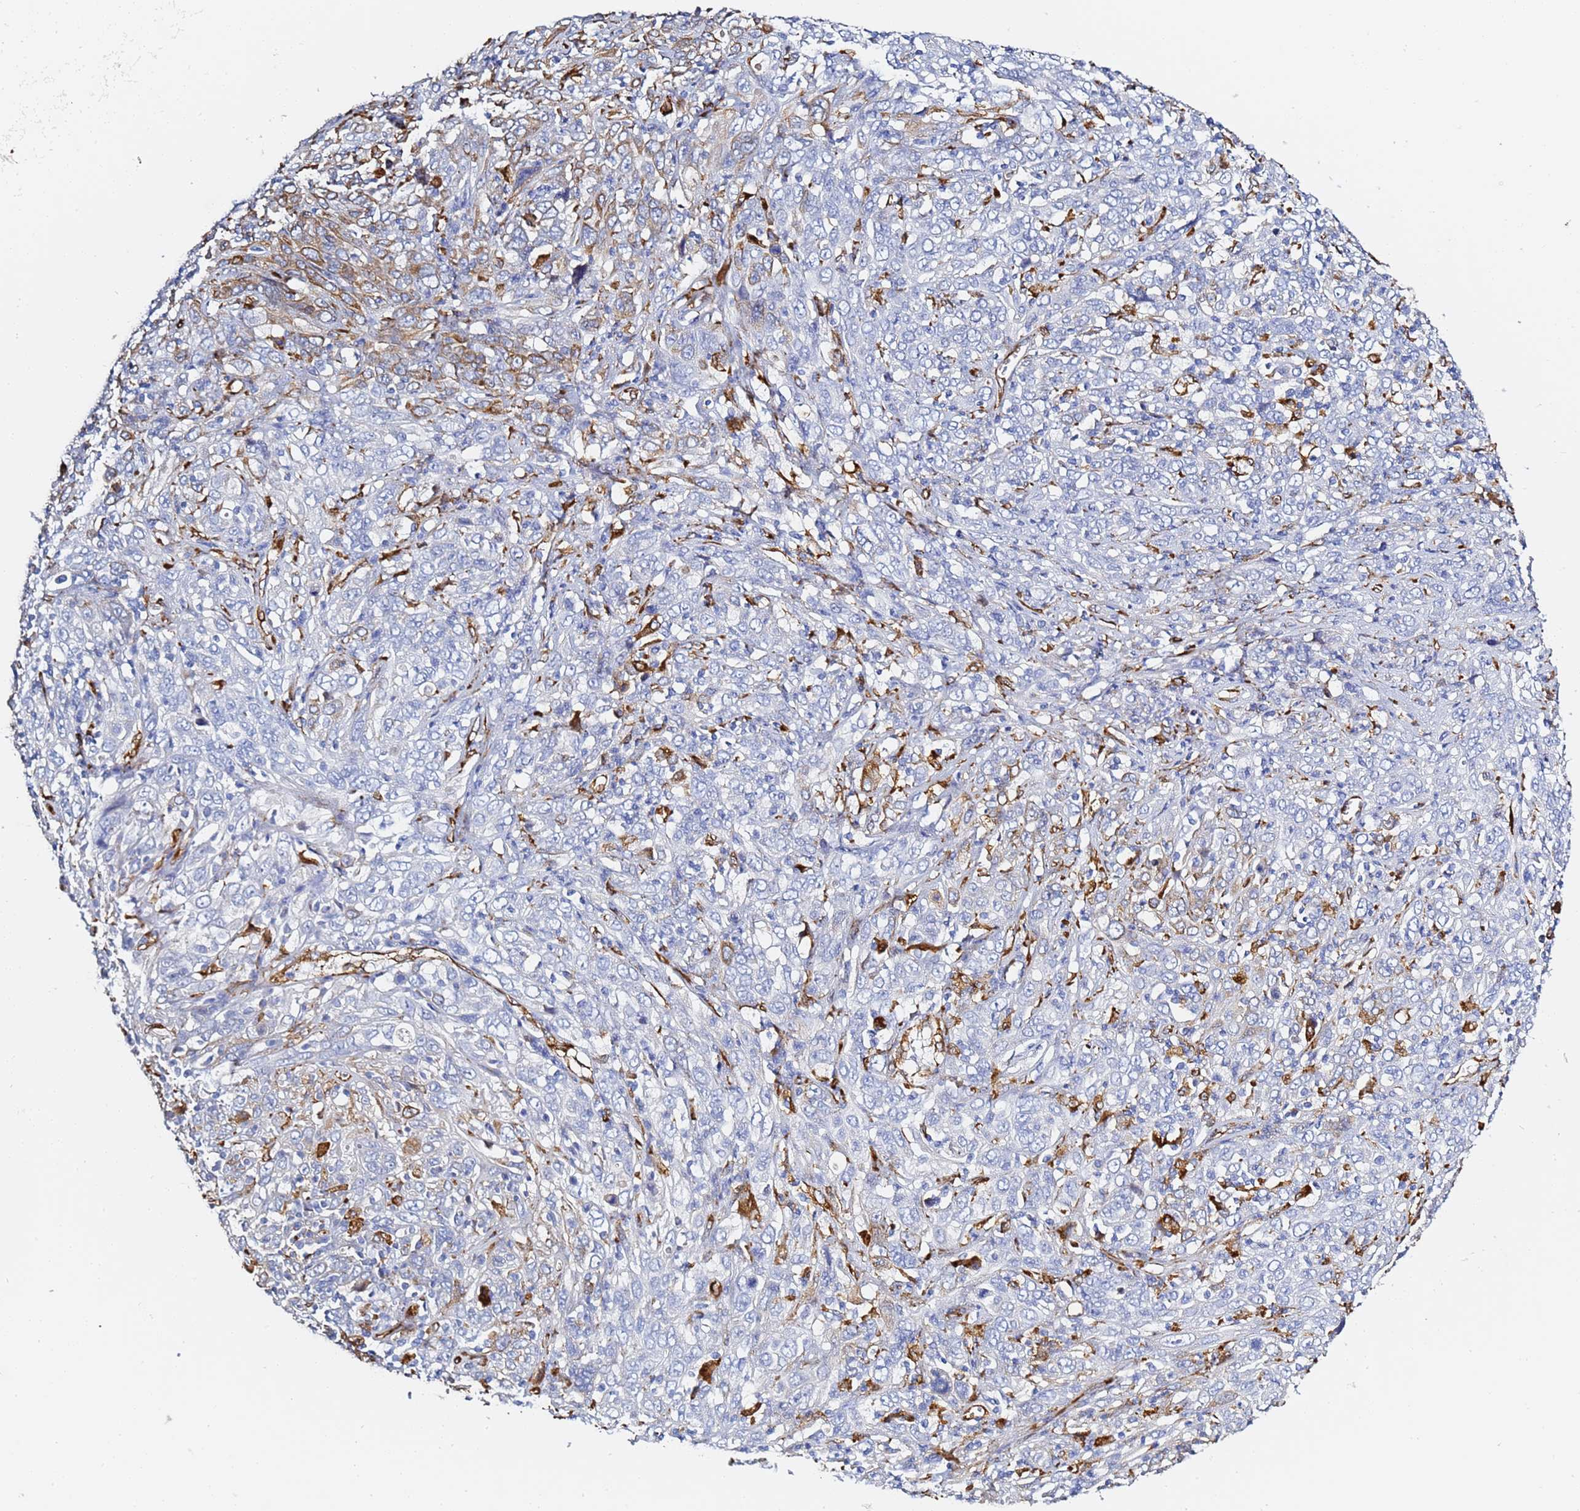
{"staining": {"intensity": "moderate", "quantity": "25%-75%", "location": "cytoplasmic/membranous"}, "tissue": "cervical cancer", "cell_type": "Tumor cells", "image_type": "cancer", "snomed": [{"axis": "morphology", "description": "Squamous cell carcinoma, NOS"}, {"axis": "topography", "description": "Cervix"}], "caption": "A micrograph showing moderate cytoplasmic/membranous expression in approximately 25%-75% of tumor cells in squamous cell carcinoma (cervical), as visualized by brown immunohistochemical staining.", "gene": "GDAP2", "patient": {"sex": "female", "age": 46}}